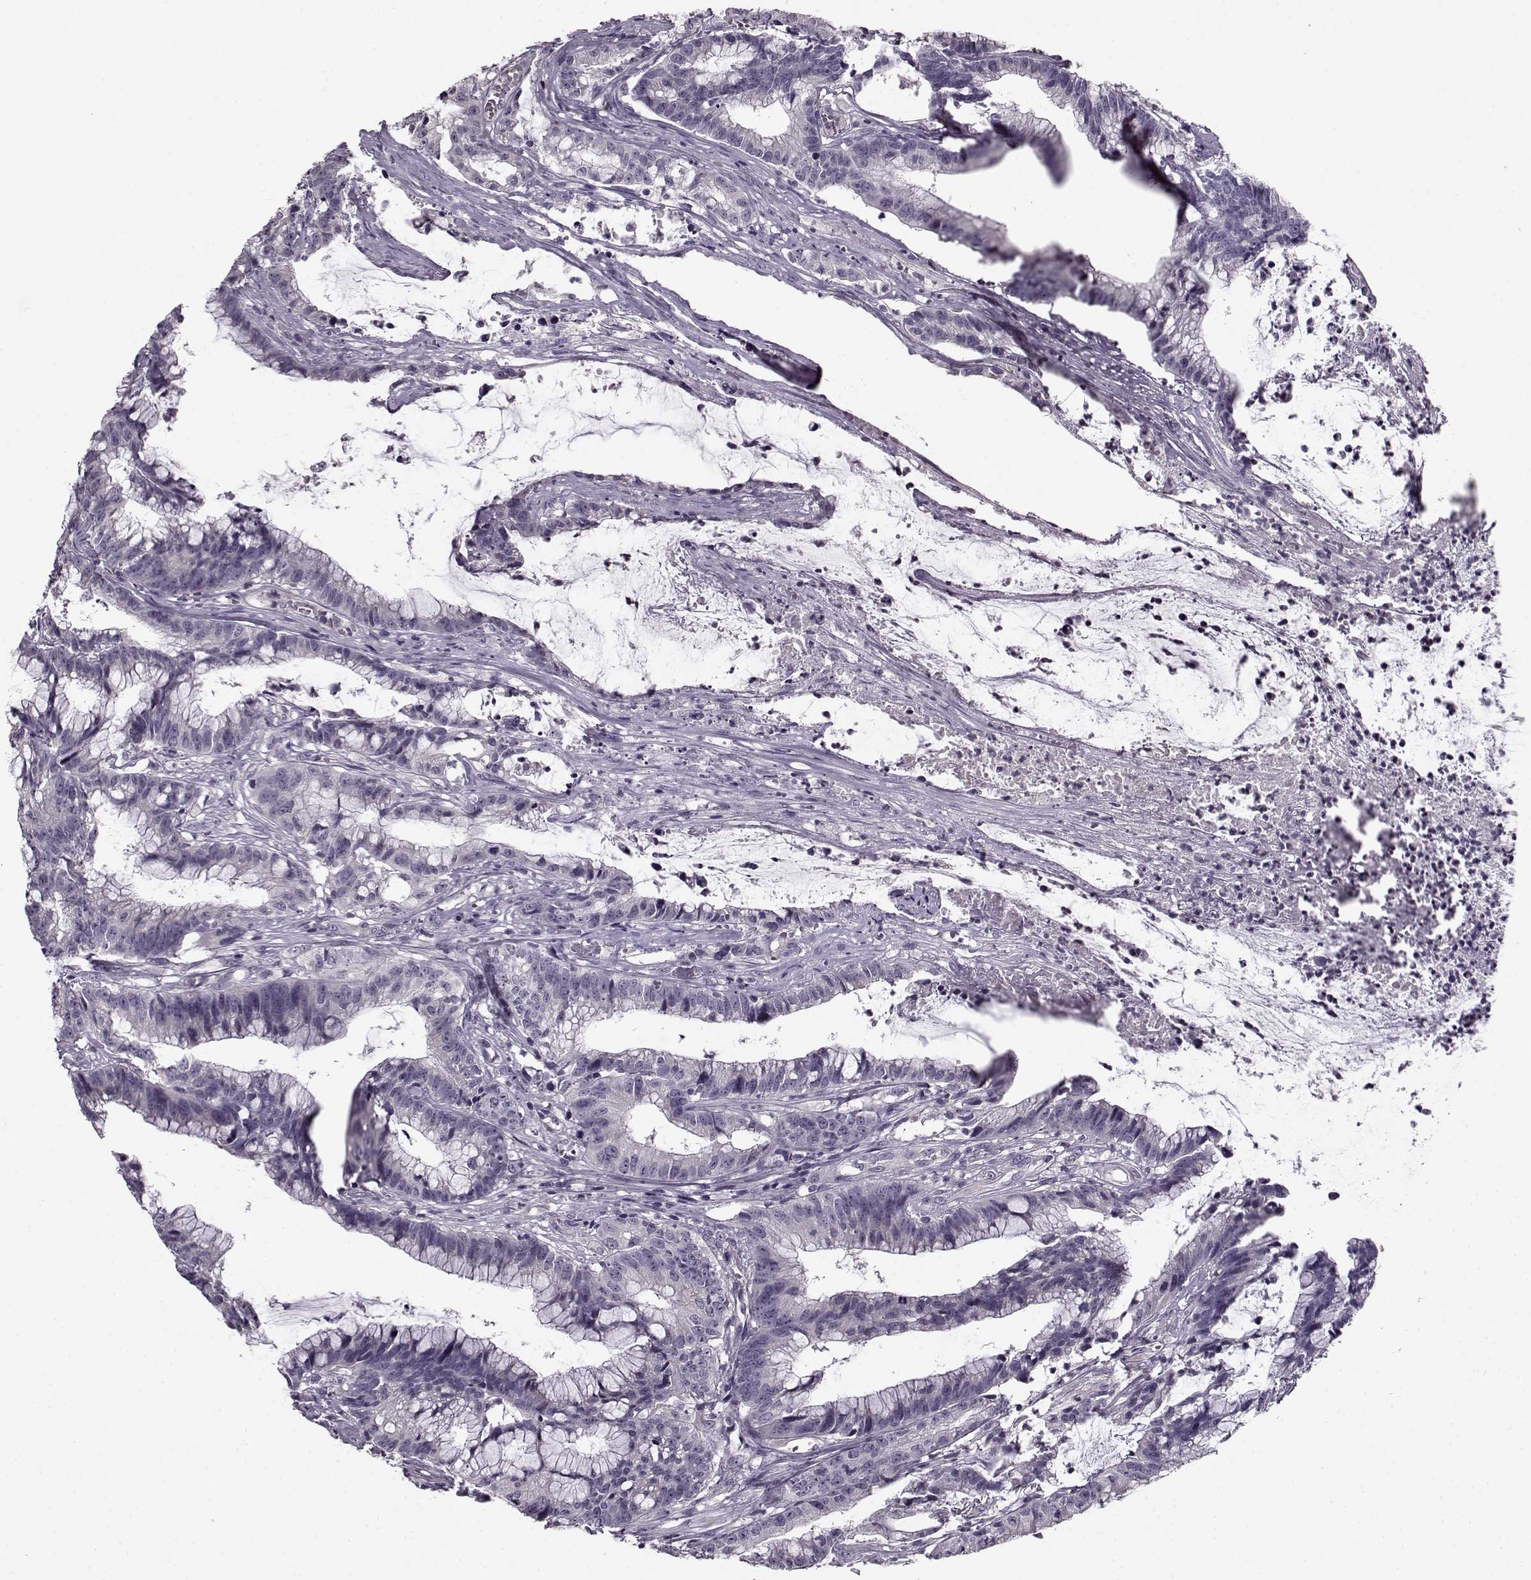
{"staining": {"intensity": "negative", "quantity": "none", "location": "none"}, "tissue": "colorectal cancer", "cell_type": "Tumor cells", "image_type": "cancer", "snomed": [{"axis": "morphology", "description": "Adenocarcinoma, NOS"}, {"axis": "topography", "description": "Colon"}], "caption": "Colorectal adenocarcinoma was stained to show a protein in brown. There is no significant expression in tumor cells. Nuclei are stained in blue.", "gene": "RP1L1", "patient": {"sex": "female", "age": 78}}